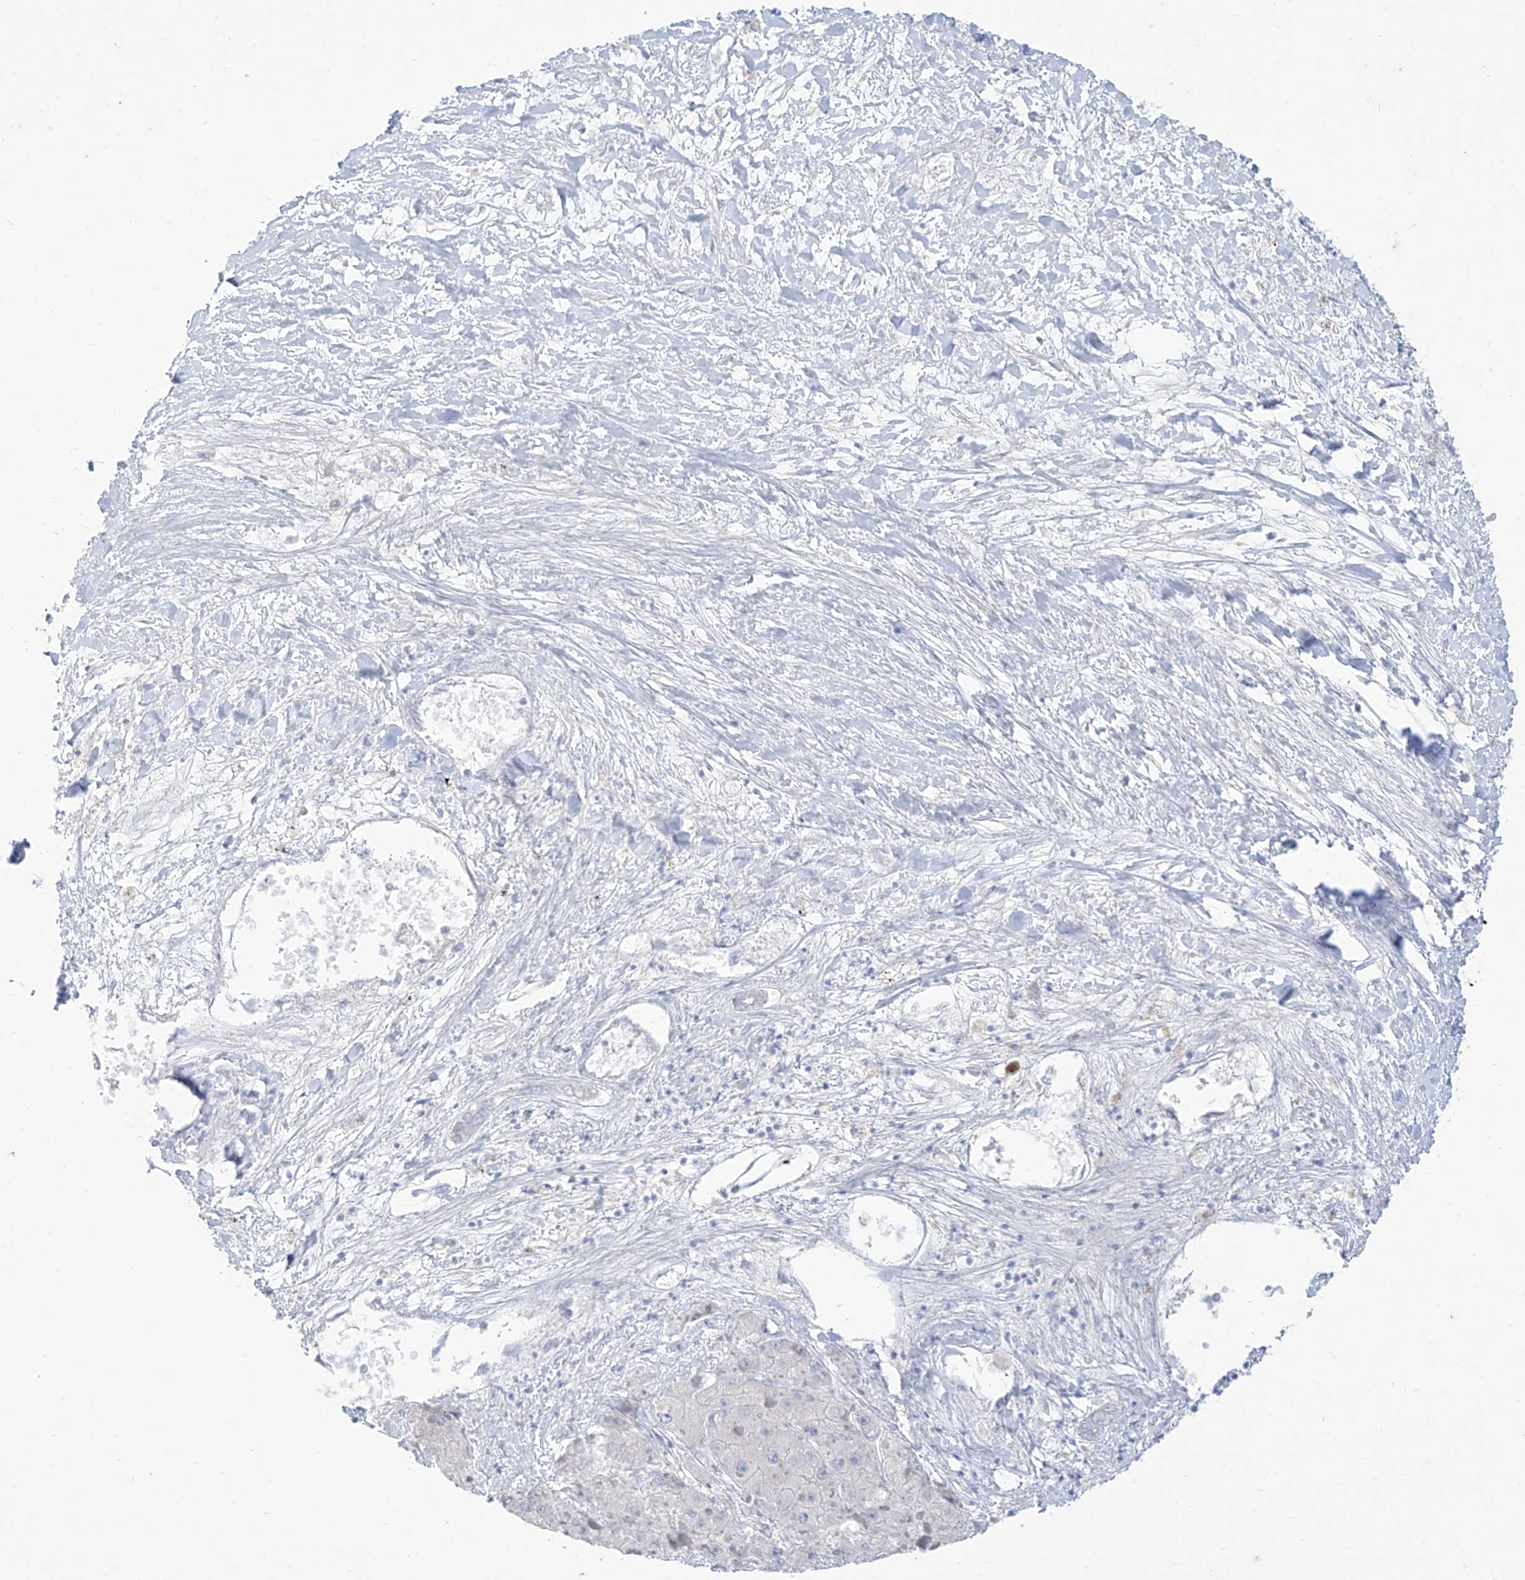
{"staining": {"intensity": "negative", "quantity": "none", "location": "none"}, "tissue": "liver cancer", "cell_type": "Tumor cells", "image_type": "cancer", "snomed": [{"axis": "morphology", "description": "Carcinoma, Hepatocellular, NOS"}, {"axis": "topography", "description": "Liver"}], "caption": "A photomicrograph of hepatocellular carcinoma (liver) stained for a protein displays no brown staining in tumor cells.", "gene": "TGM4", "patient": {"sex": "female", "age": 73}}